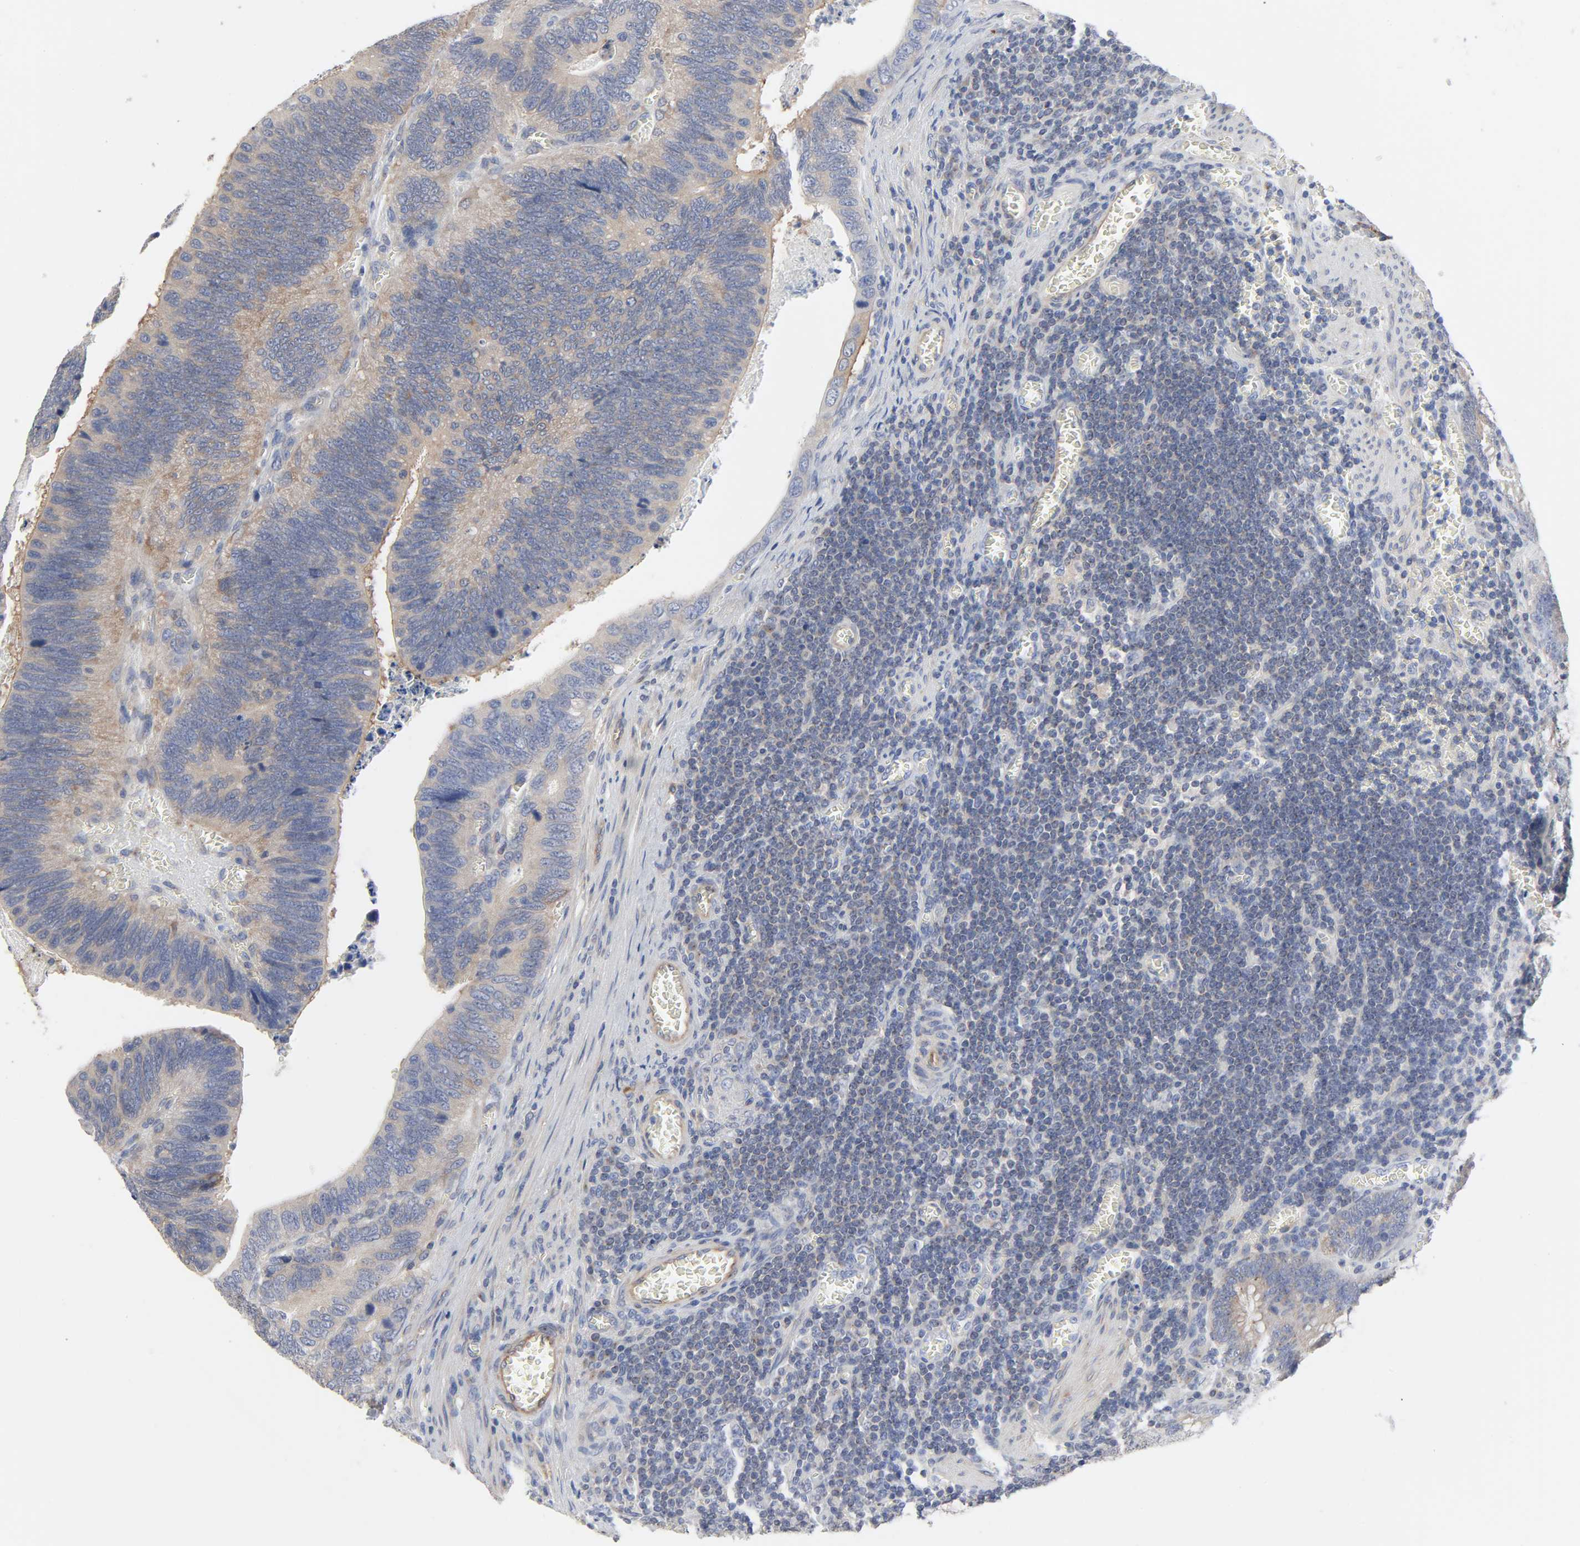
{"staining": {"intensity": "moderate", "quantity": ">75%", "location": "cytoplasmic/membranous"}, "tissue": "colorectal cancer", "cell_type": "Tumor cells", "image_type": "cancer", "snomed": [{"axis": "morphology", "description": "Adenocarcinoma, NOS"}, {"axis": "topography", "description": "Colon"}], "caption": "Immunohistochemistry photomicrograph of colorectal cancer stained for a protein (brown), which exhibits medium levels of moderate cytoplasmic/membranous staining in approximately >75% of tumor cells.", "gene": "DYNLT3", "patient": {"sex": "male", "age": 72}}